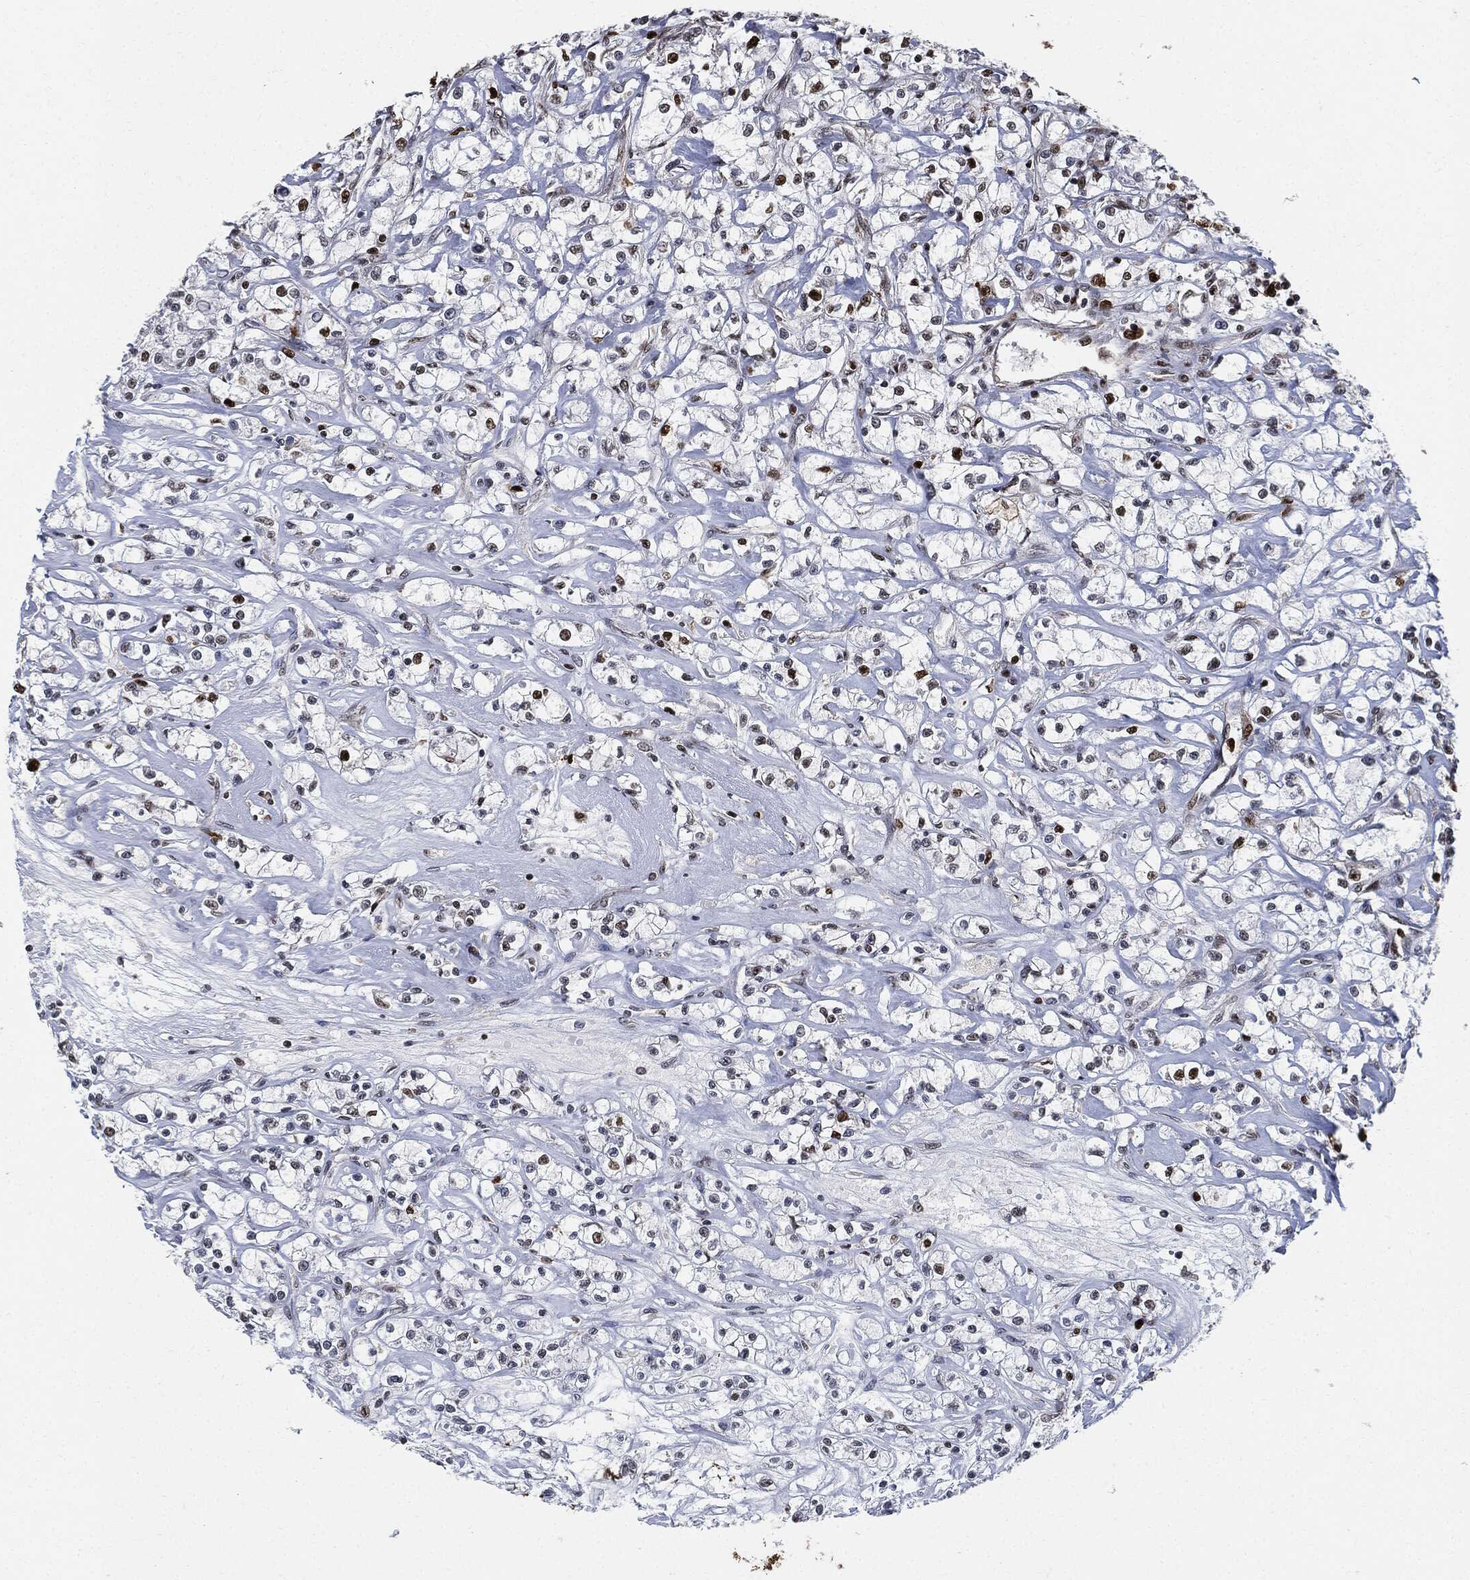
{"staining": {"intensity": "negative", "quantity": "none", "location": "none"}, "tissue": "renal cancer", "cell_type": "Tumor cells", "image_type": "cancer", "snomed": [{"axis": "morphology", "description": "Adenocarcinoma, NOS"}, {"axis": "topography", "description": "Kidney"}], "caption": "This is a histopathology image of immunohistochemistry (IHC) staining of renal adenocarcinoma, which shows no positivity in tumor cells.", "gene": "PCNA", "patient": {"sex": "female", "age": 59}}